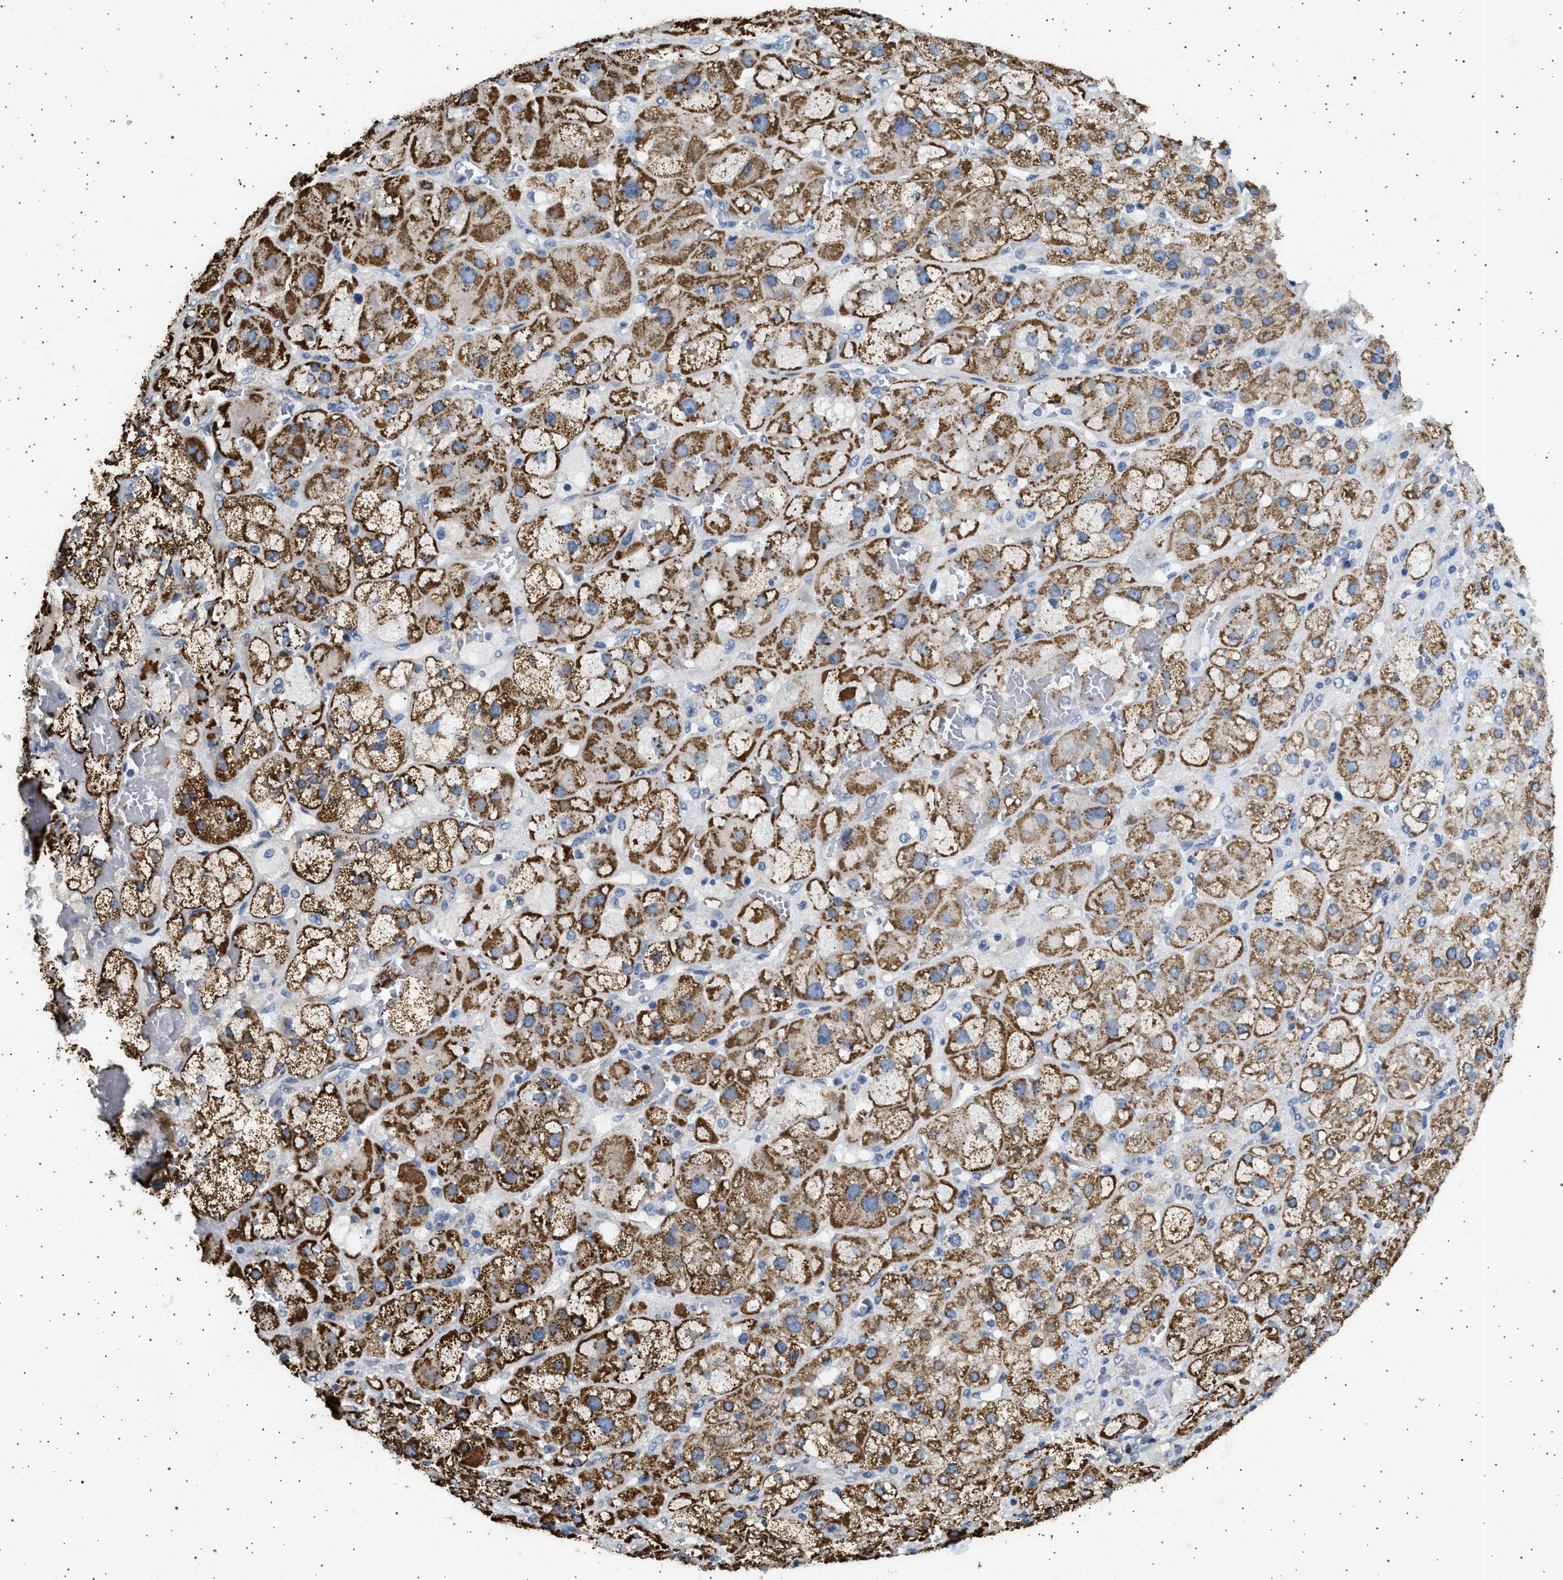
{"staining": {"intensity": "strong", "quantity": ">75%", "location": "cytoplasmic/membranous"}, "tissue": "adrenal gland", "cell_type": "Glandular cells", "image_type": "normal", "snomed": [{"axis": "morphology", "description": "Normal tissue, NOS"}, {"axis": "topography", "description": "Adrenal gland"}], "caption": "About >75% of glandular cells in unremarkable adrenal gland reveal strong cytoplasmic/membranous protein staining as visualized by brown immunohistochemical staining.", "gene": "KCNA4", "patient": {"sex": "female", "age": 47}}